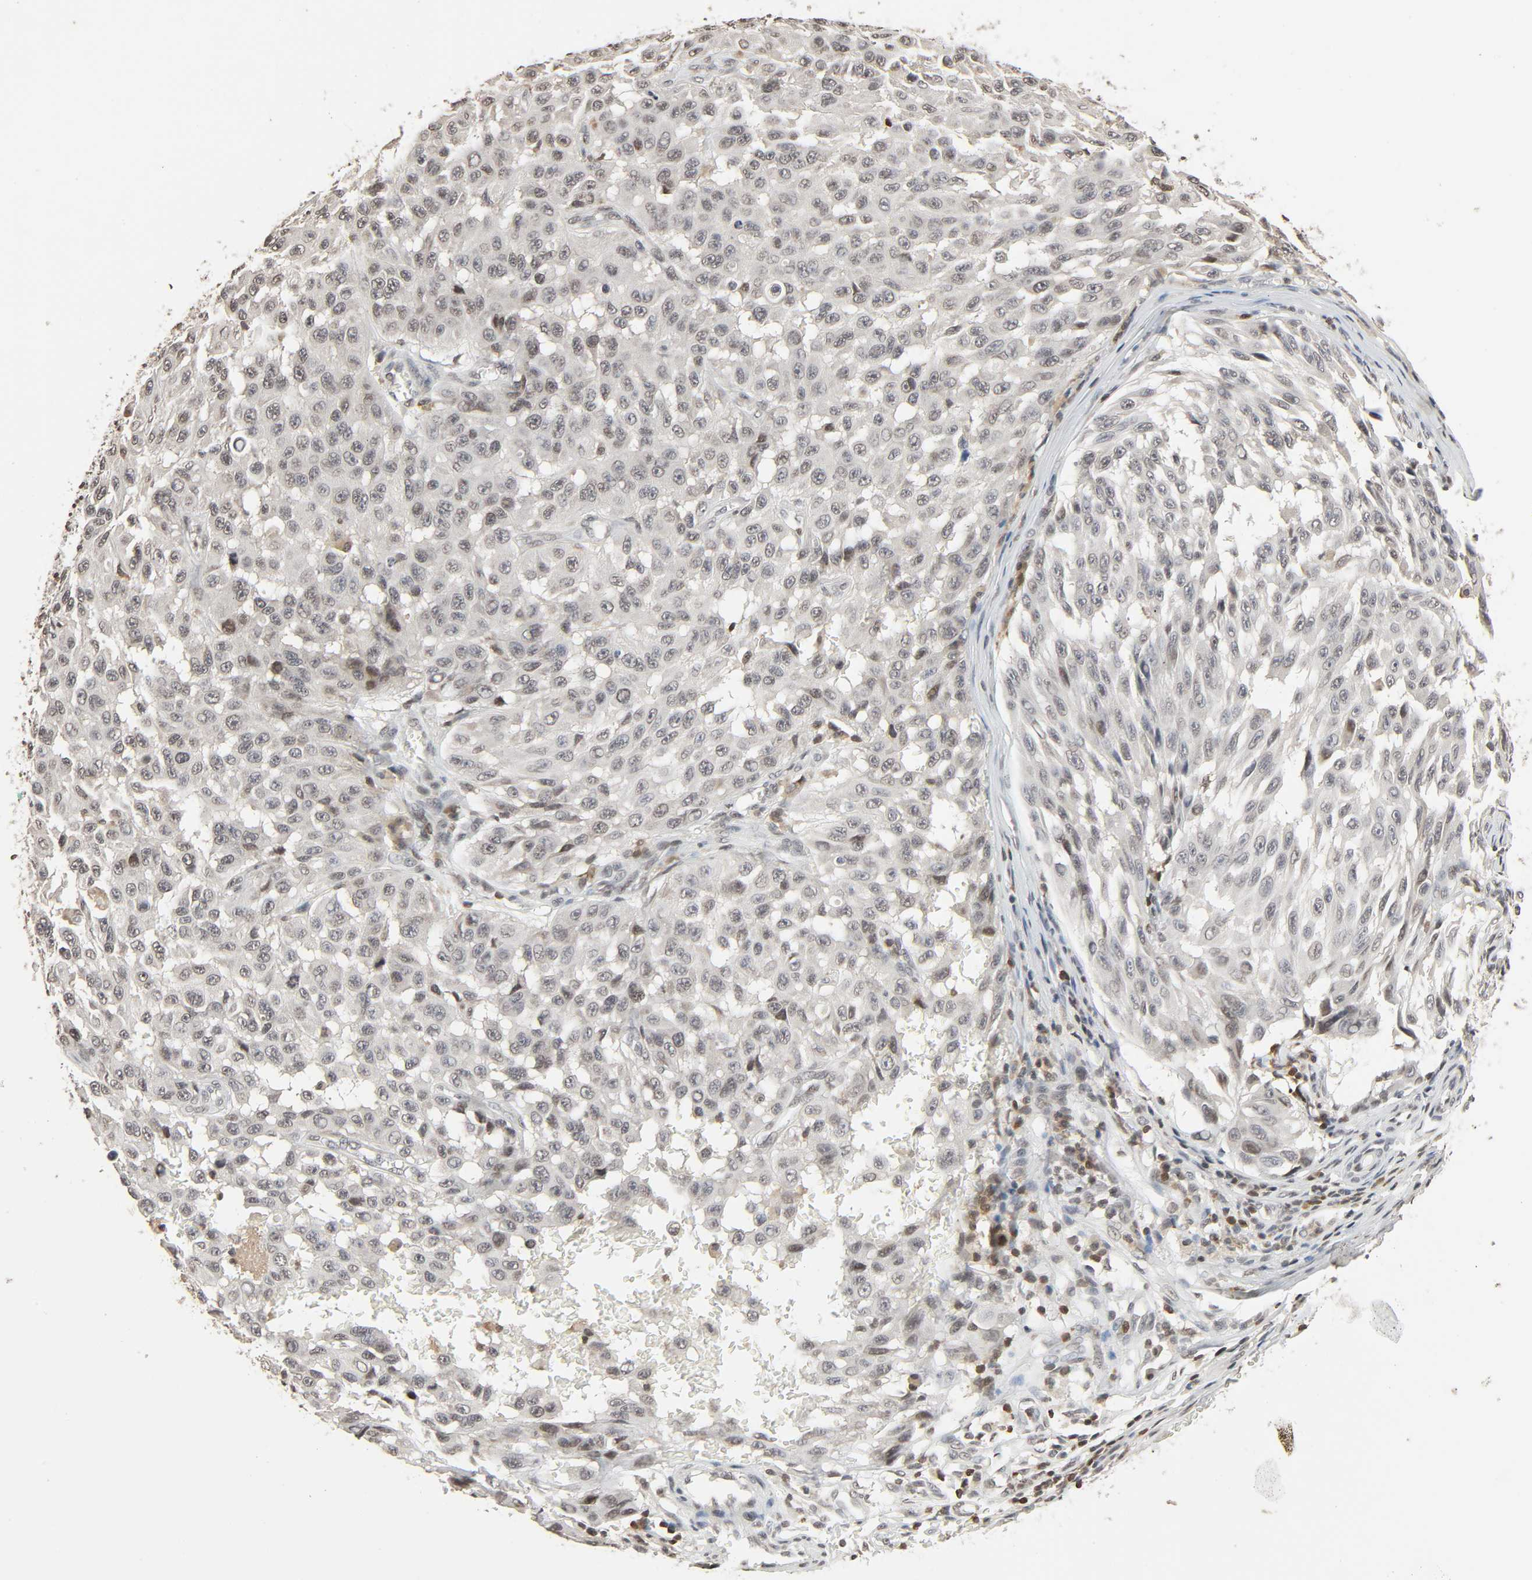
{"staining": {"intensity": "negative", "quantity": "none", "location": "none"}, "tissue": "melanoma", "cell_type": "Tumor cells", "image_type": "cancer", "snomed": [{"axis": "morphology", "description": "Malignant melanoma, NOS"}, {"axis": "topography", "description": "Skin"}], "caption": "Tumor cells show no significant protein positivity in melanoma.", "gene": "STK4", "patient": {"sex": "male", "age": 30}}